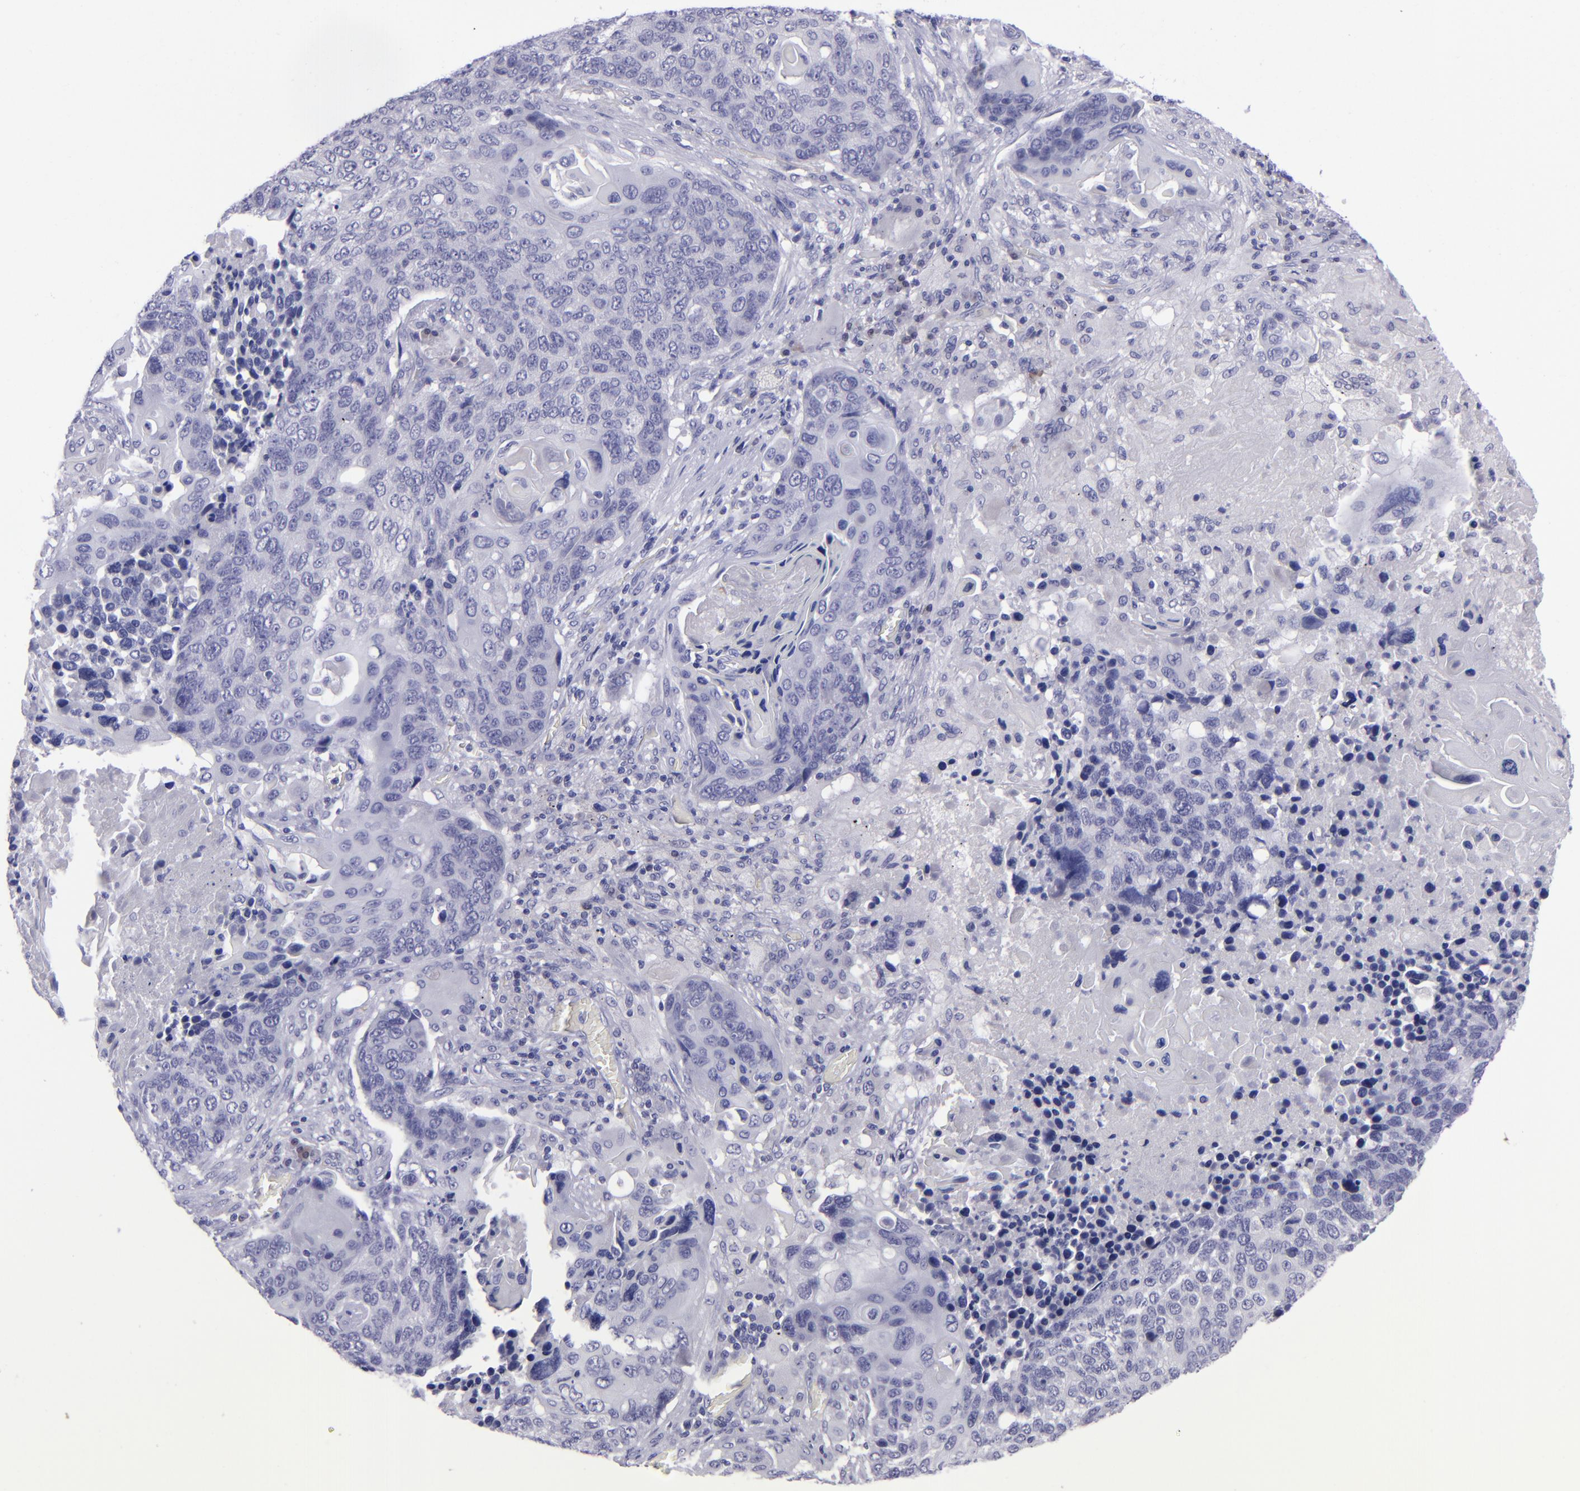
{"staining": {"intensity": "negative", "quantity": "none", "location": "none"}, "tissue": "lung cancer", "cell_type": "Tumor cells", "image_type": "cancer", "snomed": [{"axis": "morphology", "description": "Squamous cell carcinoma, NOS"}, {"axis": "topography", "description": "Lung"}], "caption": "Squamous cell carcinoma (lung) was stained to show a protein in brown. There is no significant positivity in tumor cells. Brightfield microscopy of immunohistochemistry stained with DAB (brown) and hematoxylin (blue), captured at high magnification.", "gene": "POU2F2", "patient": {"sex": "male", "age": 68}}